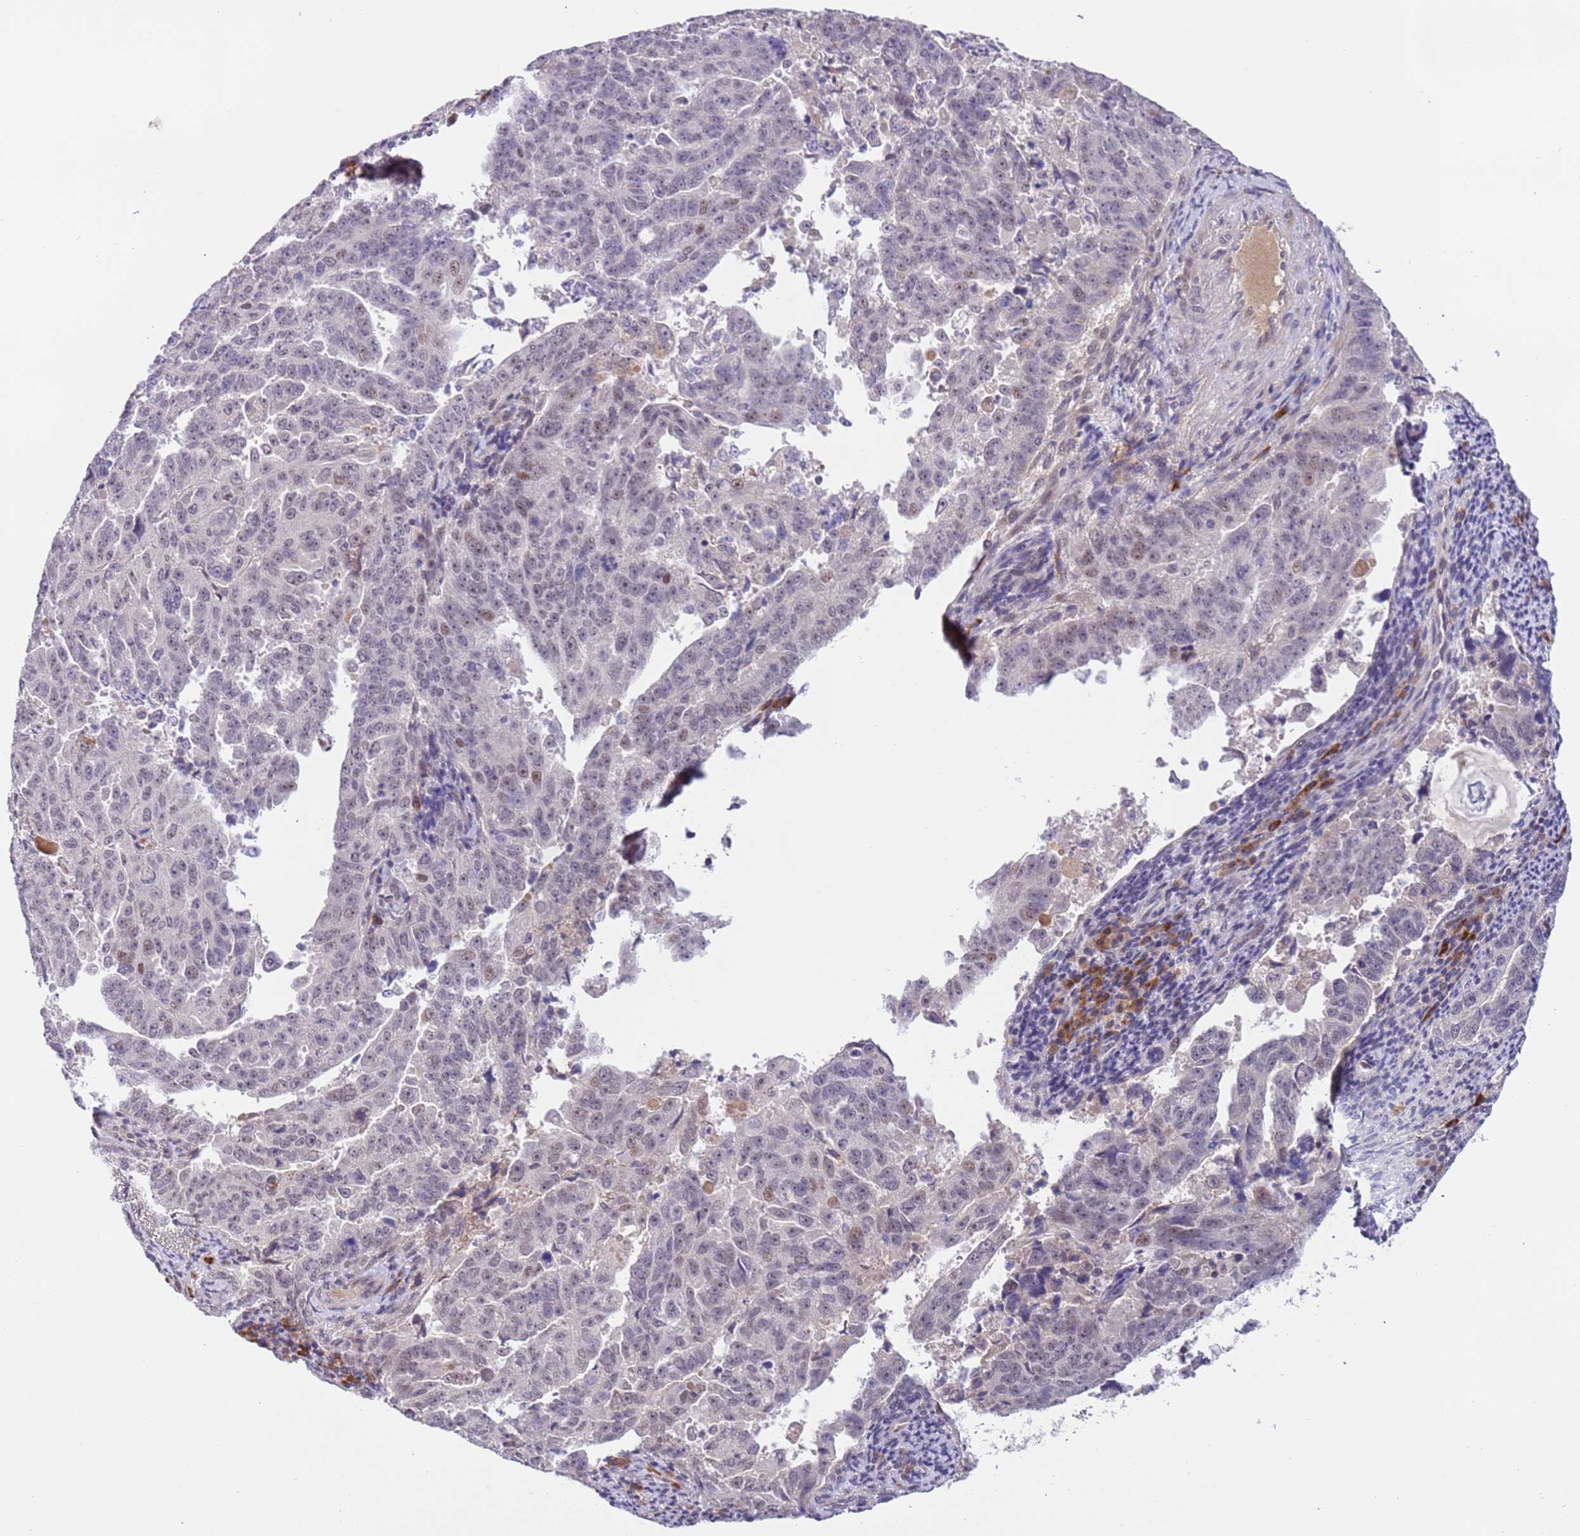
{"staining": {"intensity": "weak", "quantity": "<25%", "location": "nuclear"}, "tissue": "endometrial cancer", "cell_type": "Tumor cells", "image_type": "cancer", "snomed": [{"axis": "morphology", "description": "Adenocarcinoma, NOS"}, {"axis": "topography", "description": "Endometrium"}], "caption": "IHC image of human endometrial adenocarcinoma stained for a protein (brown), which reveals no staining in tumor cells.", "gene": "MAGEF1", "patient": {"sex": "female", "age": 65}}